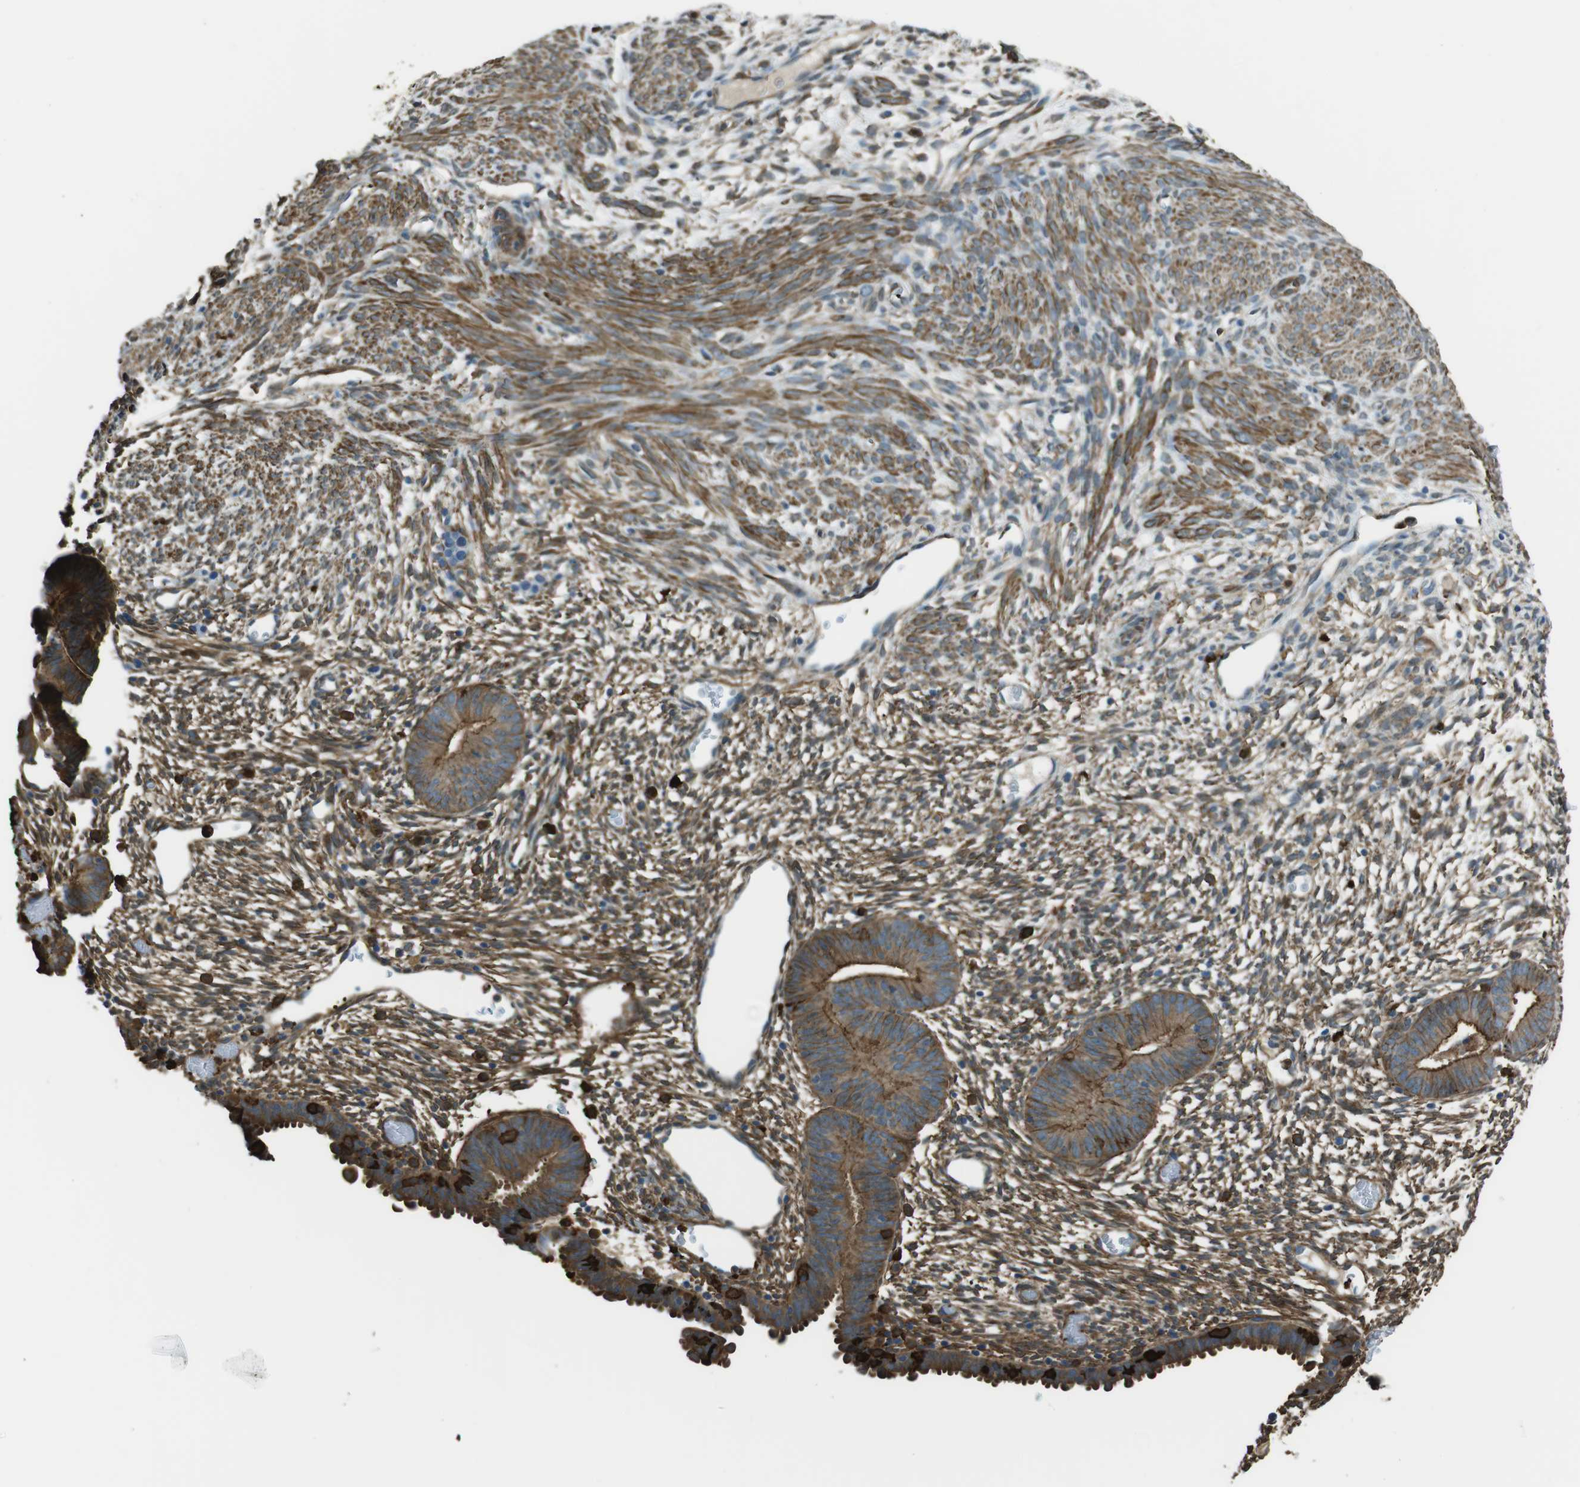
{"staining": {"intensity": "moderate", "quantity": ">75%", "location": "cytoplasmic/membranous"}, "tissue": "endometrium", "cell_type": "Cells in endometrial stroma", "image_type": "normal", "snomed": [{"axis": "morphology", "description": "Normal tissue, NOS"}, {"axis": "morphology", "description": "Atrophy, NOS"}, {"axis": "topography", "description": "Uterus"}, {"axis": "topography", "description": "Endometrium"}], "caption": "Immunohistochemical staining of unremarkable human endometrium displays moderate cytoplasmic/membranous protein staining in about >75% of cells in endometrial stroma.", "gene": "SFT2D1", "patient": {"sex": "female", "age": 68}}